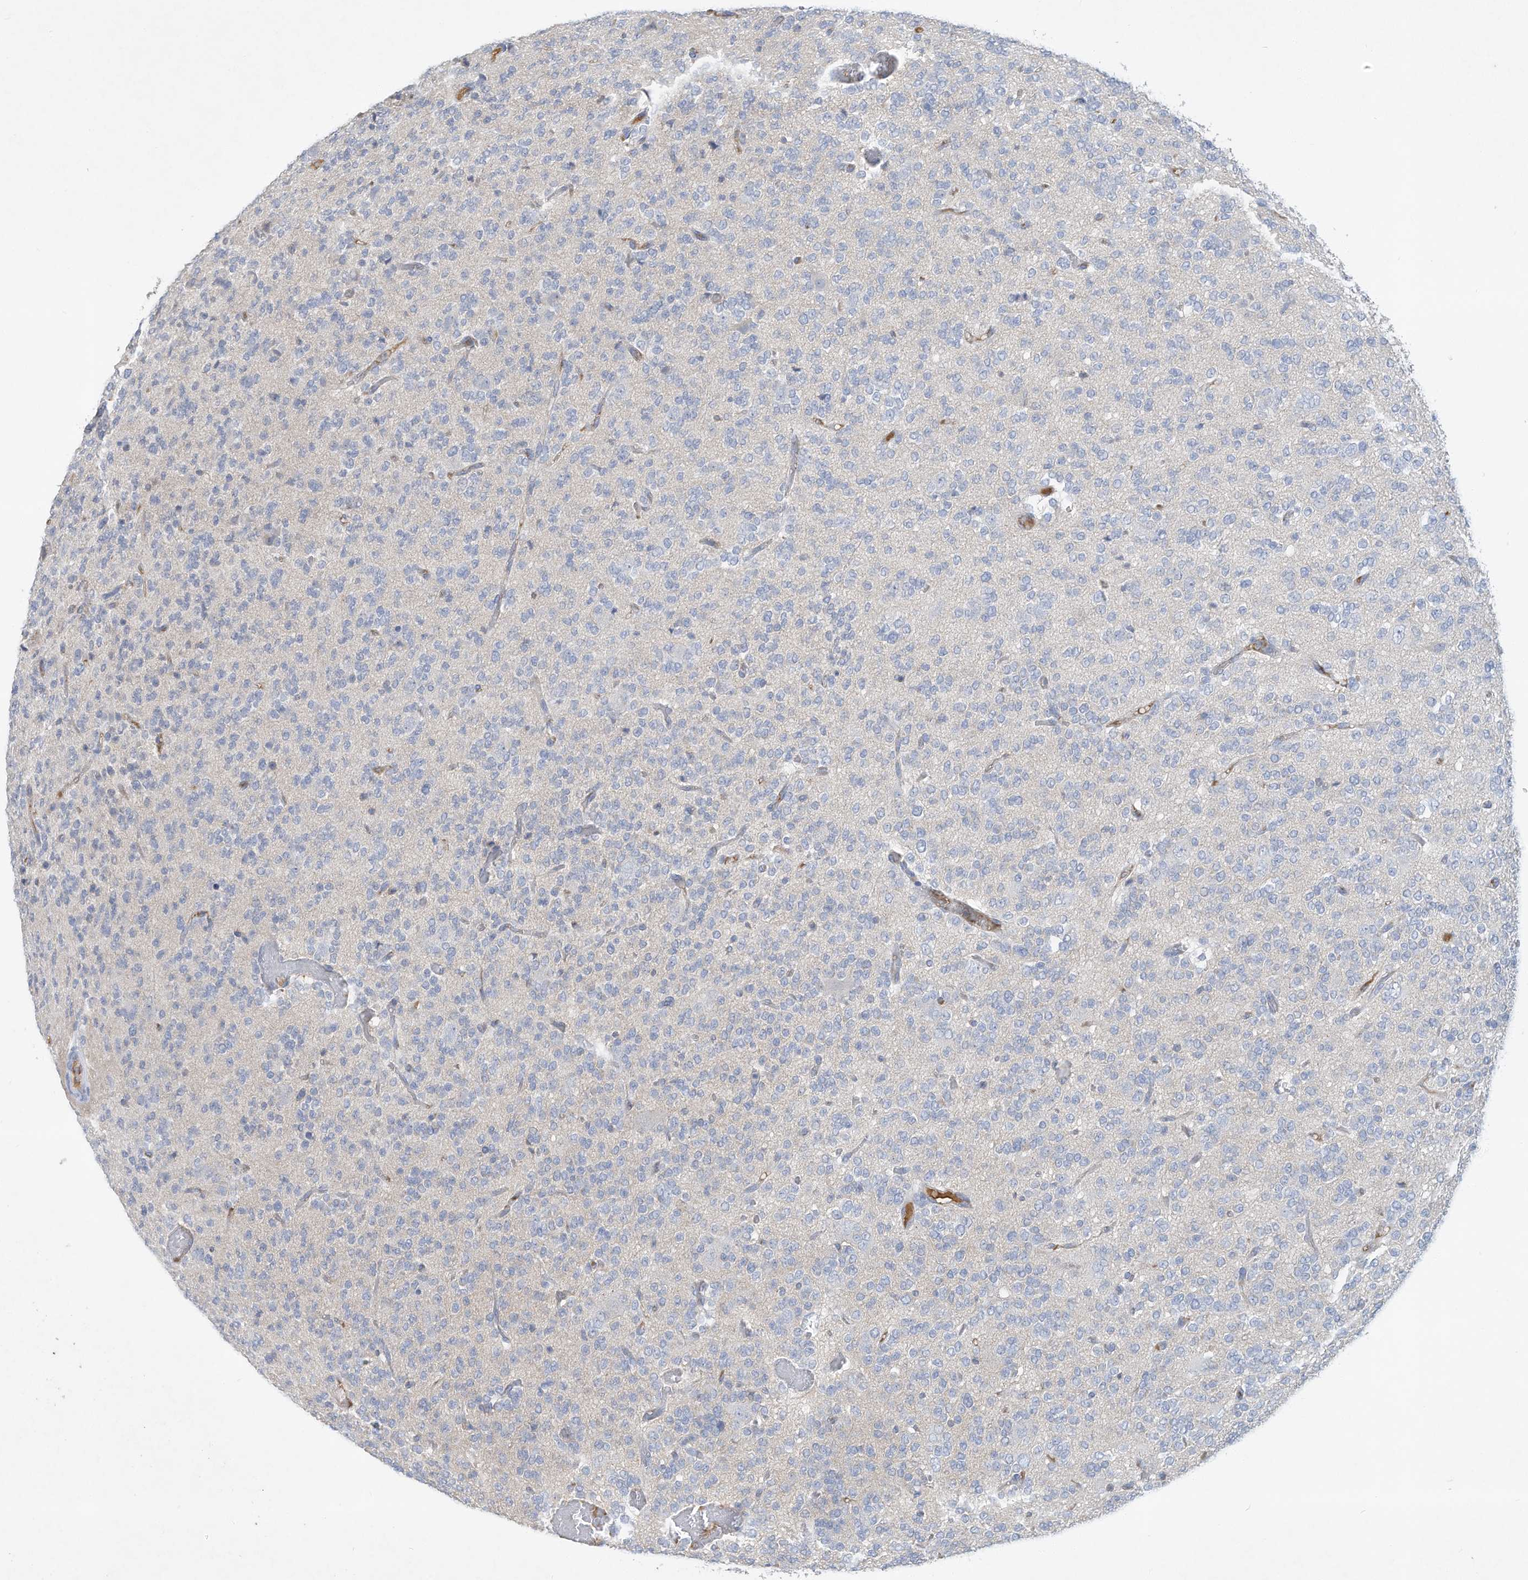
{"staining": {"intensity": "negative", "quantity": "none", "location": "none"}, "tissue": "glioma", "cell_type": "Tumor cells", "image_type": "cancer", "snomed": [{"axis": "morphology", "description": "Glioma, malignant, Low grade"}, {"axis": "topography", "description": "Brain"}], "caption": "Immunohistochemical staining of malignant low-grade glioma displays no significant positivity in tumor cells. Nuclei are stained in blue.", "gene": "HAS3", "patient": {"sex": "male", "age": 38}}